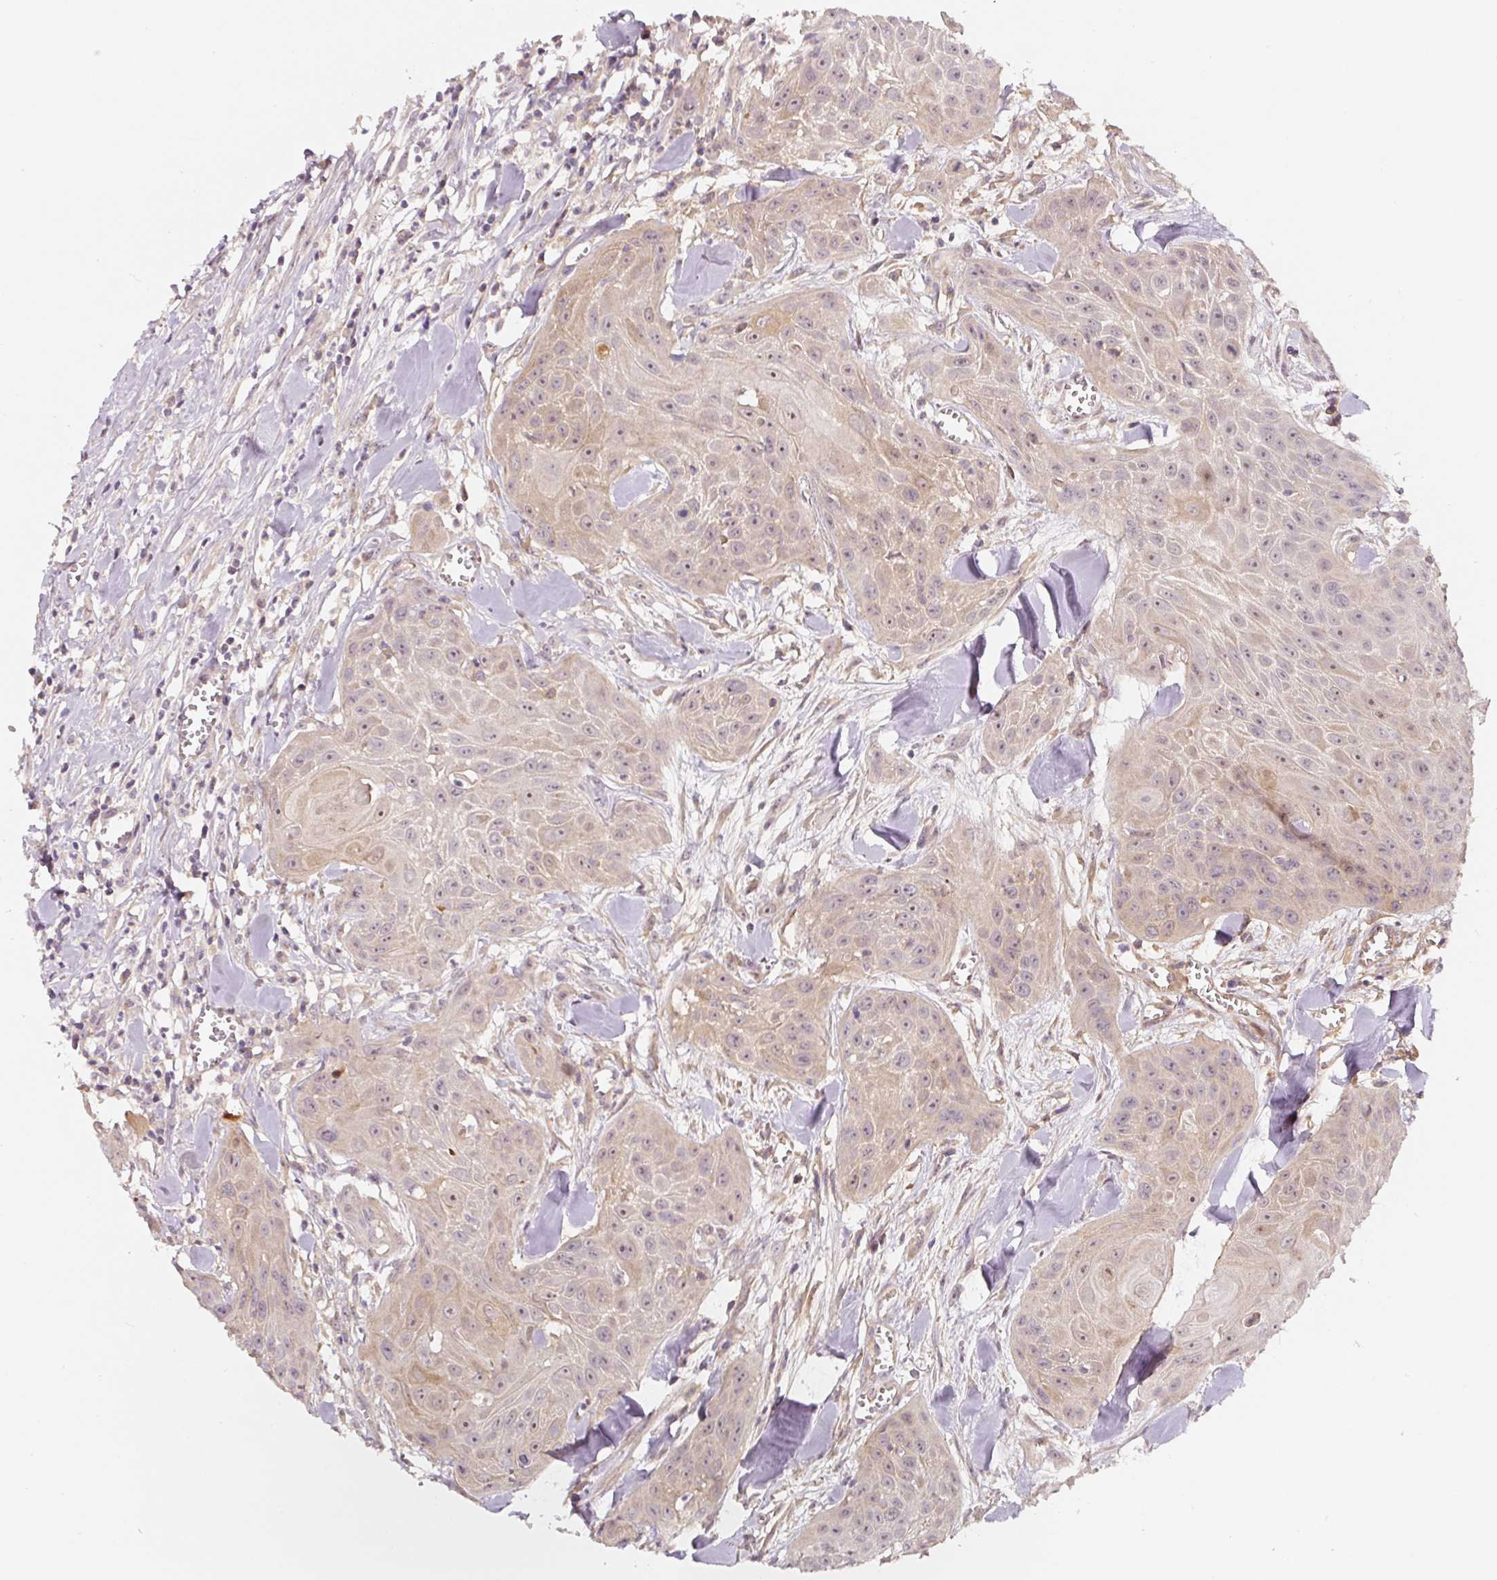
{"staining": {"intensity": "moderate", "quantity": "25%-75%", "location": "cytoplasmic/membranous,nuclear"}, "tissue": "head and neck cancer", "cell_type": "Tumor cells", "image_type": "cancer", "snomed": [{"axis": "morphology", "description": "Squamous cell carcinoma, NOS"}, {"axis": "topography", "description": "Lymph node"}, {"axis": "topography", "description": "Salivary gland"}, {"axis": "topography", "description": "Head-Neck"}], "caption": "IHC of human head and neck cancer (squamous cell carcinoma) exhibits medium levels of moderate cytoplasmic/membranous and nuclear positivity in approximately 25%-75% of tumor cells.", "gene": "PWWP3B", "patient": {"sex": "female", "age": 74}}